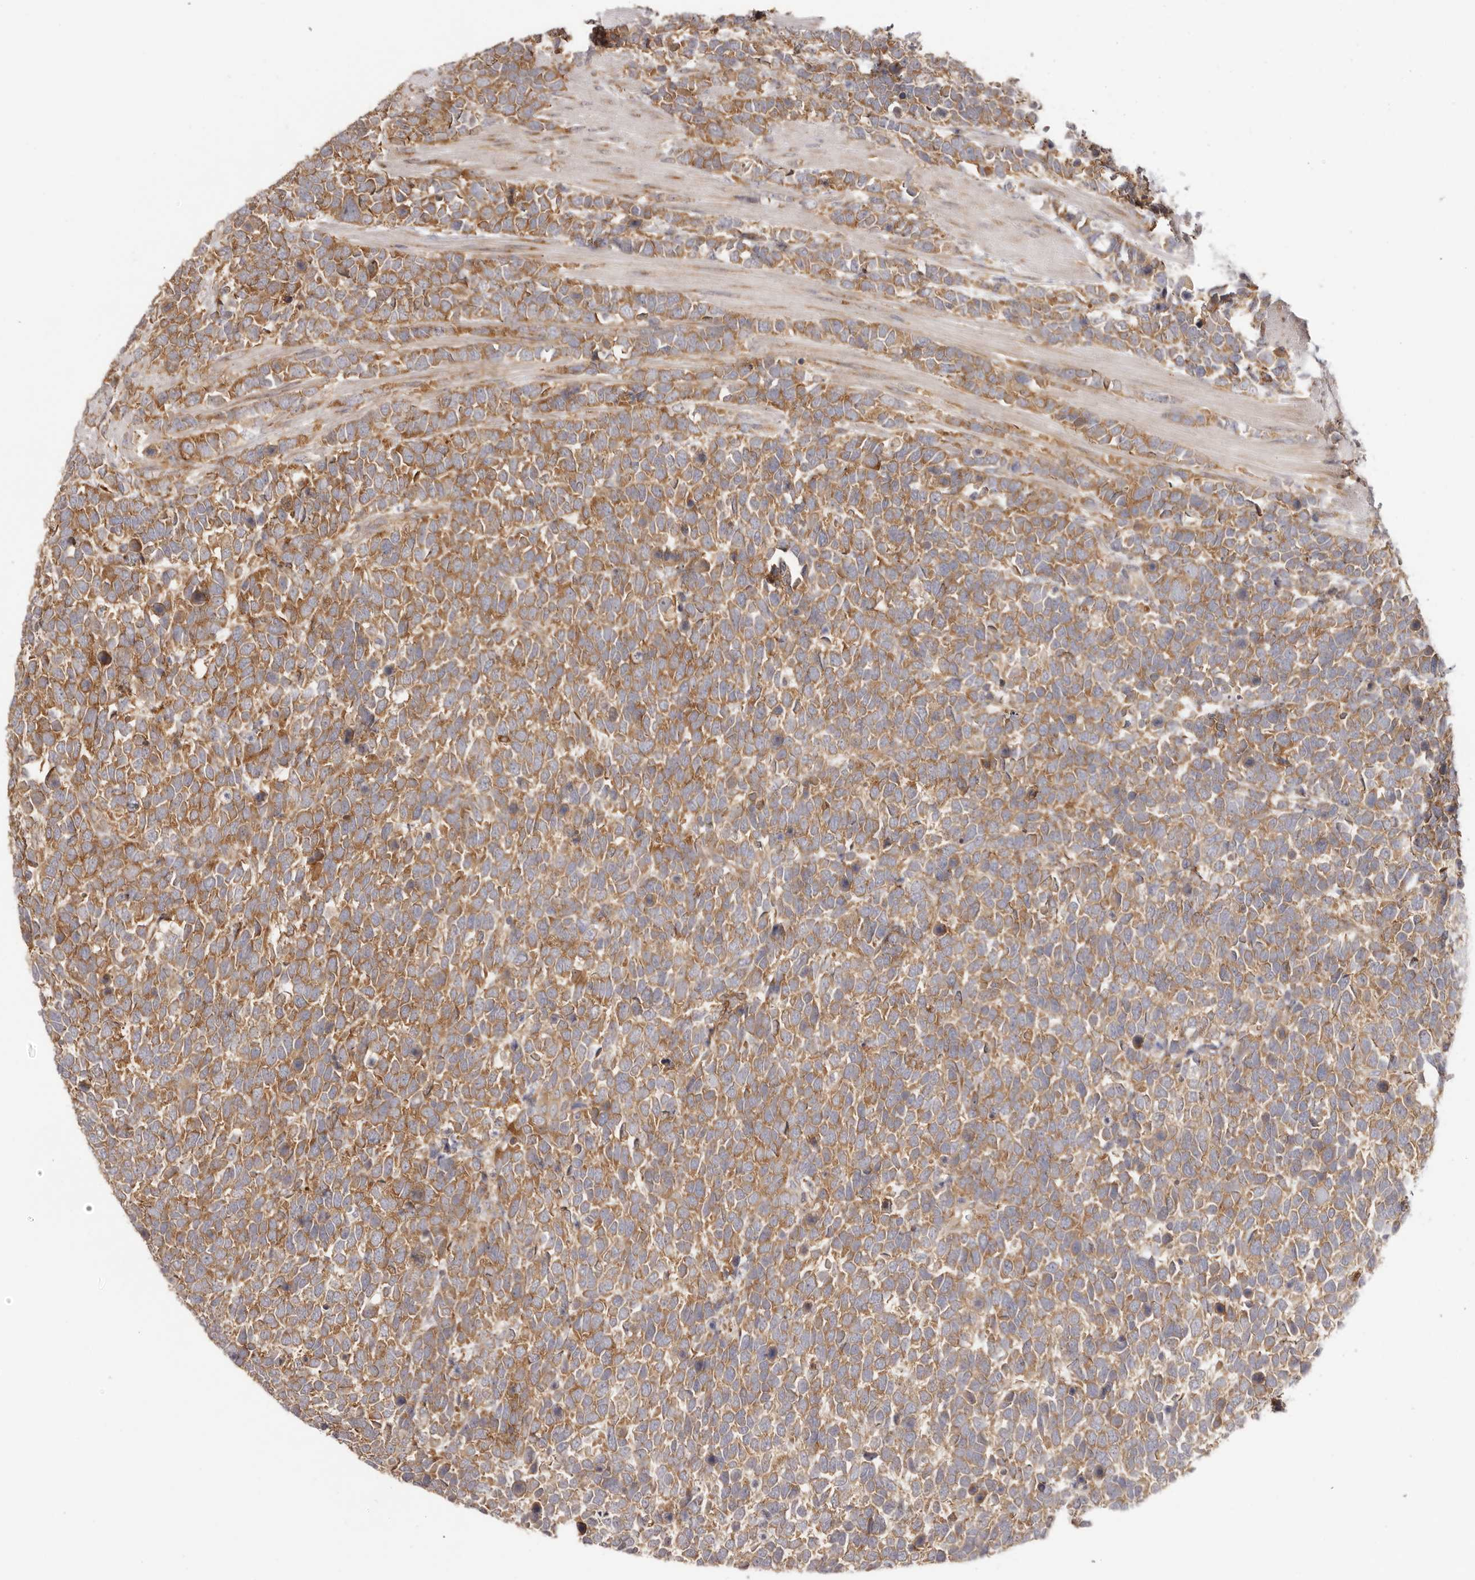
{"staining": {"intensity": "strong", "quantity": "25%-75%", "location": "cytoplasmic/membranous"}, "tissue": "urothelial cancer", "cell_type": "Tumor cells", "image_type": "cancer", "snomed": [{"axis": "morphology", "description": "Urothelial carcinoma, High grade"}, {"axis": "topography", "description": "Urinary bladder"}], "caption": "A brown stain shows strong cytoplasmic/membranous positivity of a protein in human urothelial carcinoma (high-grade) tumor cells.", "gene": "EEF1E1", "patient": {"sex": "female", "age": 82}}